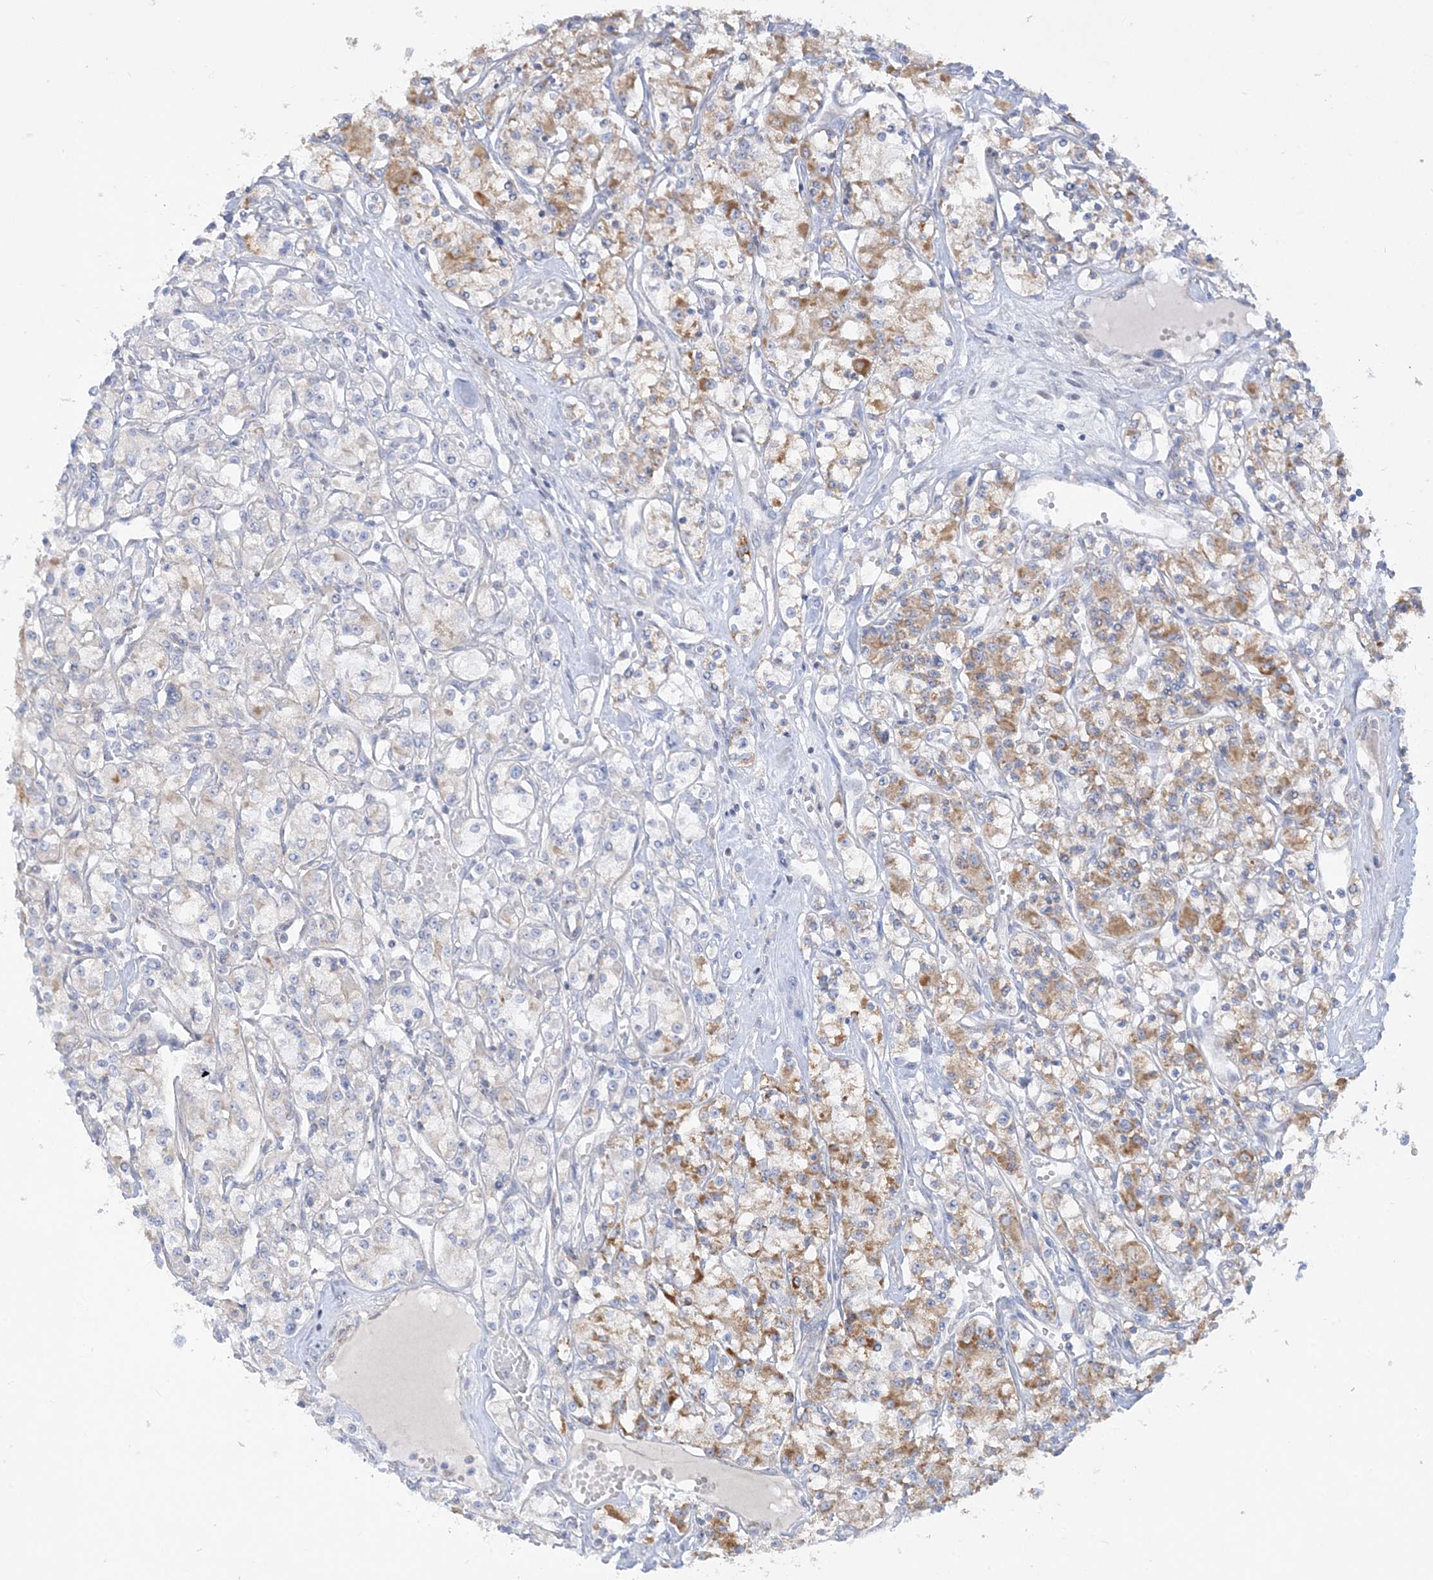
{"staining": {"intensity": "moderate", "quantity": "25%-75%", "location": "cytoplasmic/membranous"}, "tissue": "renal cancer", "cell_type": "Tumor cells", "image_type": "cancer", "snomed": [{"axis": "morphology", "description": "Adenocarcinoma, NOS"}, {"axis": "topography", "description": "Kidney"}], "caption": "Immunohistochemical staining of human renal adenocarcinoma shows moderate cytoplasmic/membranous protein expression in approximately 25%-75% of tumor cells.", "gene": "TBC1D14", "patient": {"sex": "female", "age": 59}}